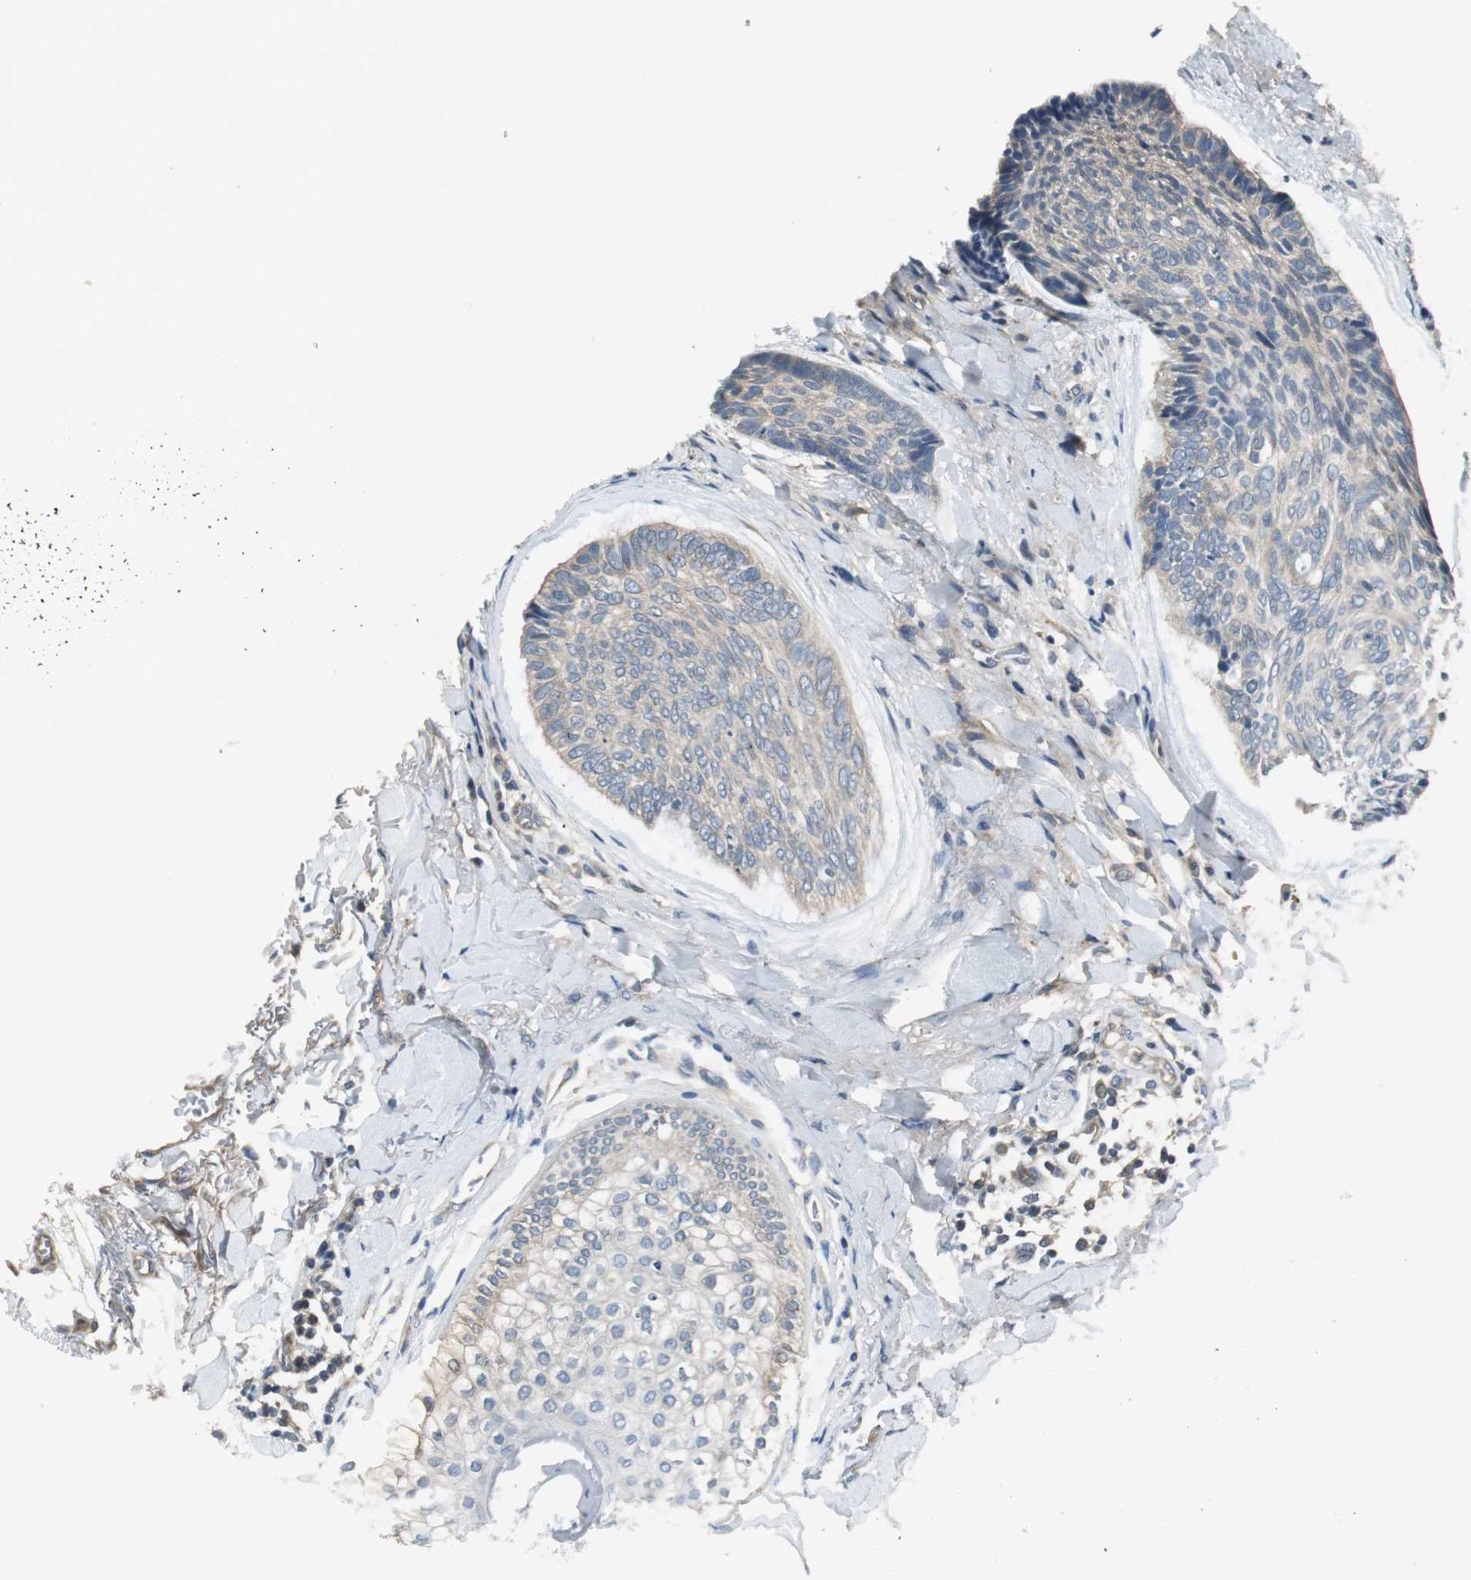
{"staining": {"intensity": "weak", "quantity": ">75%", "location": "cytoplasmic/membranous"}, "tissue": "skin cancer", "cell_type": "Tumor cells", "image_type": "cancer", "snomed": [{"axis": "morphology", "description": "Normal tissue, NOS"}, {"axis": "morphology", "description": "Basal cell carcinoma"}, {"axis": "topography", "description": "Skin"}], "caption": "Brown immunohistochemical staining in basal cell carcinoma (skin) shows weak cytoplasmic/membranous positivity in about >75% of tumor cells.", "gene": "PRKAA1", "patient": {"sex": "female", "age": 71}}